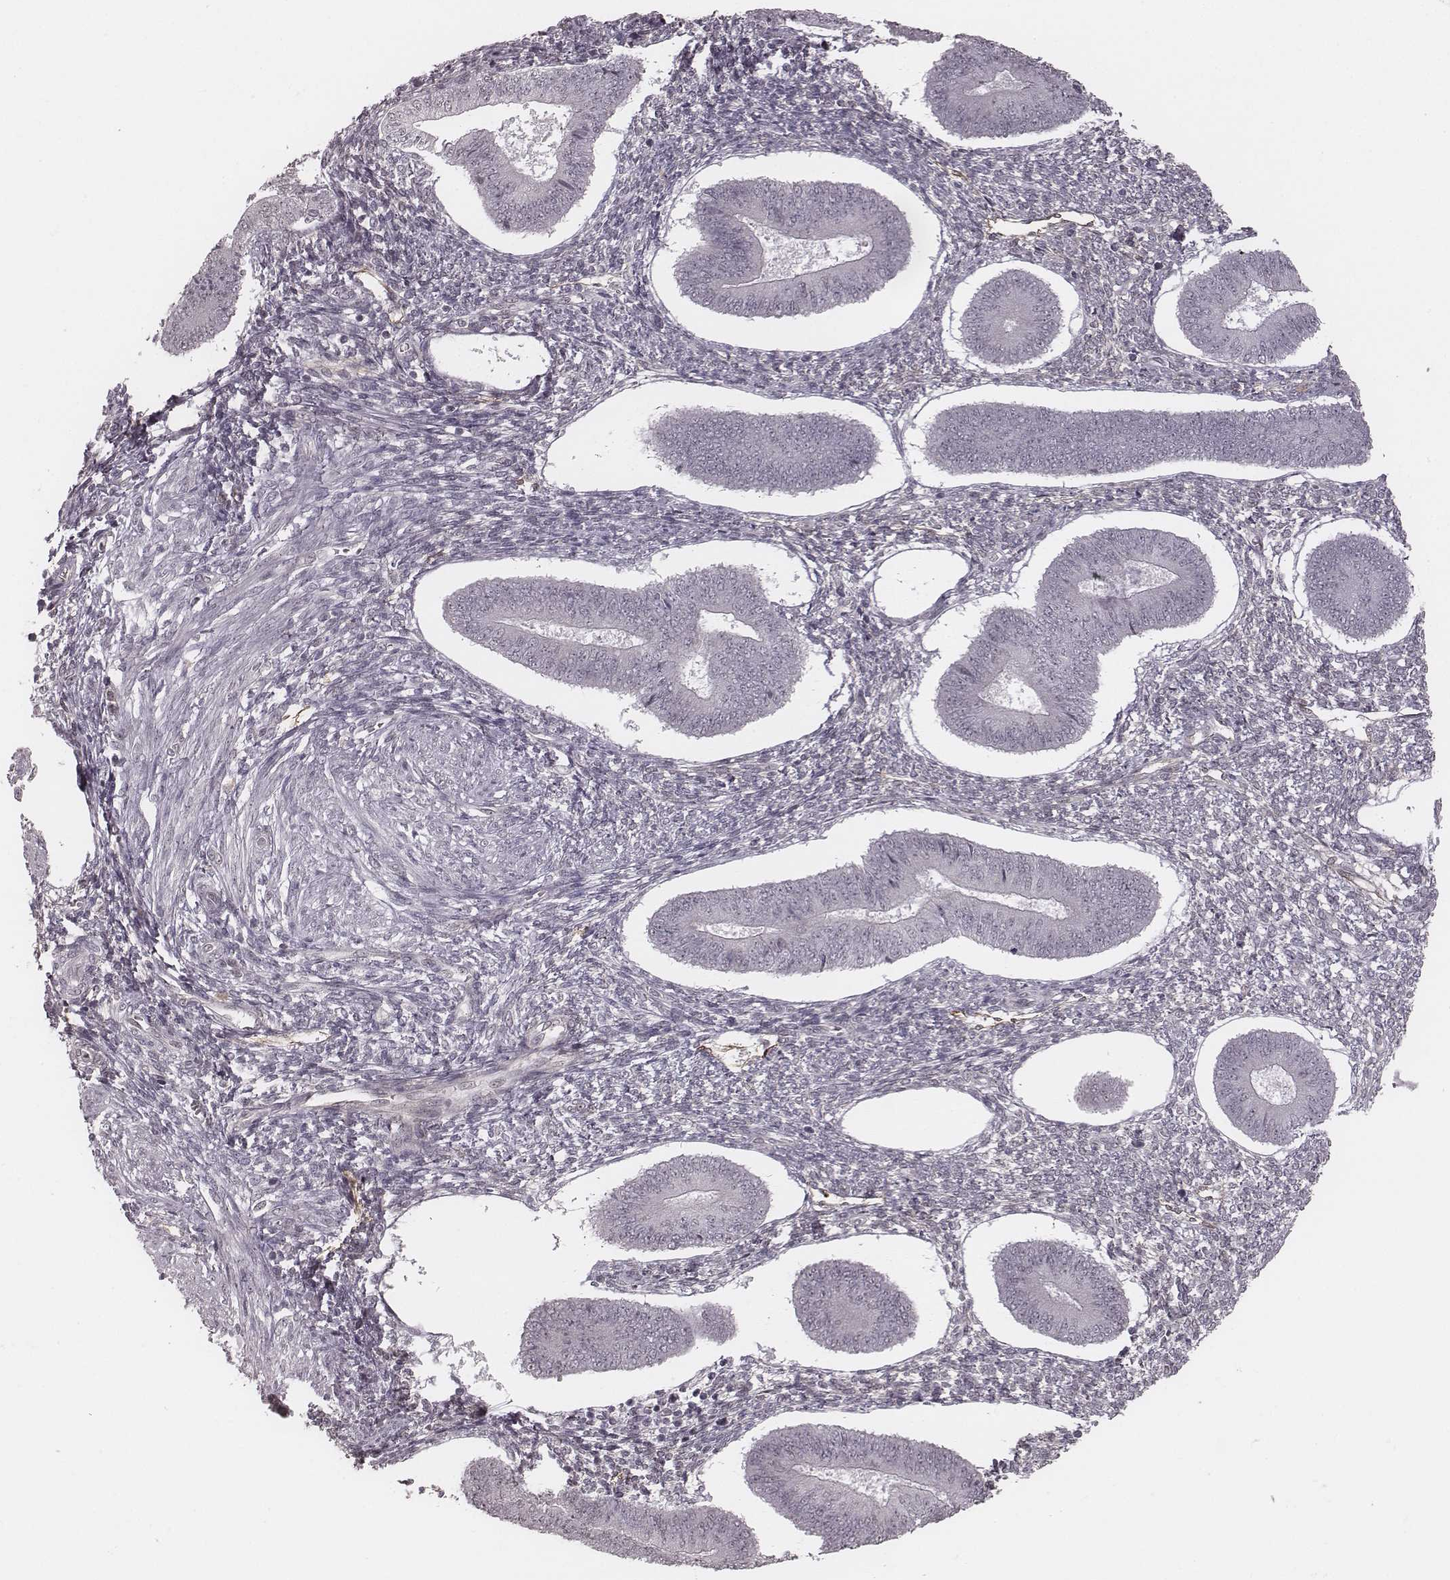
{"staining": {"intensity": "weak", "quantity": "<25%", "location": "cytoplasmic/membranous"}, "tissue": "endometrium", "cell_type": "Cells in endometrial stroma", "image_type": "normal", "snomed": [{"axis": "morphology", "description": "Normal tissue, NOS"}, {"axis": "topography", "description": "Endometrium"}], "caption": "Cells in endometrial stroma show no significant positivity in benign endometrium. (DAB immunohistochemistry (IHC) with hematoxylin counter stain).", "gene": "RPGRIP1", "patient": {"sex": "female", "age": 42}}